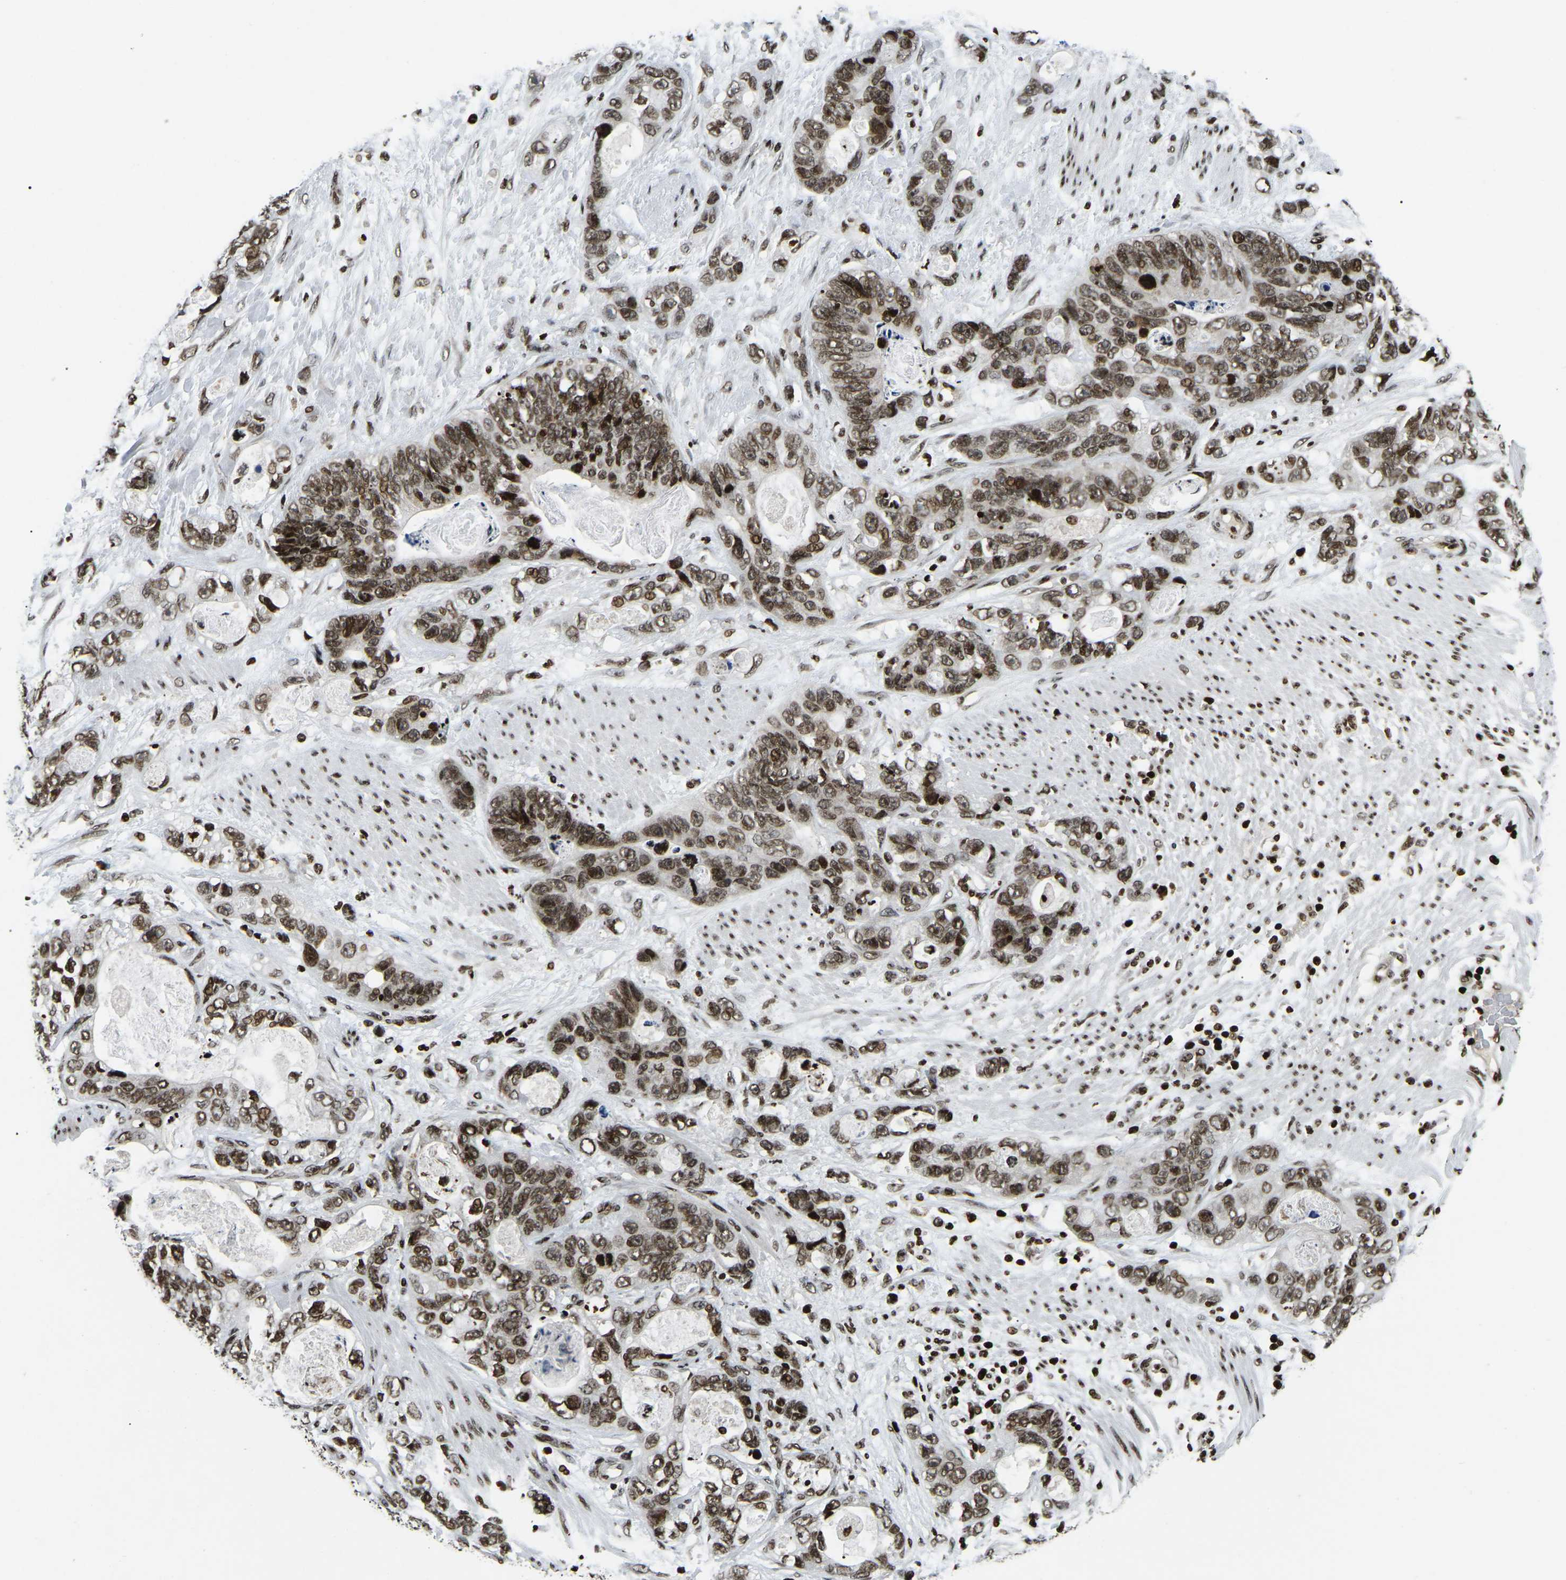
{"staining": {"intensity": "moderate", "quantity": ">75%", "location": "nuclear"}, "tissue": "stomach cancer", "cell_type": "Tumor cells", "image_type": "cancer", "snomed": [{"axis": "morphology", "description": "Normal tissue, NOS"}, {"axis": "morphology", "description": "Adenocarcinoma, NOS"}, {"axis": "topography", "description": "Stomach"}], "caption": "A high-resolution micrograph shows IHC staining of adenocarcinoma (stomach), which reveals moderate nuclear staining in approximately >75% of tumor cells.", "gene": "LRRC61", "patient": {"sex": "female", "age": 89}}